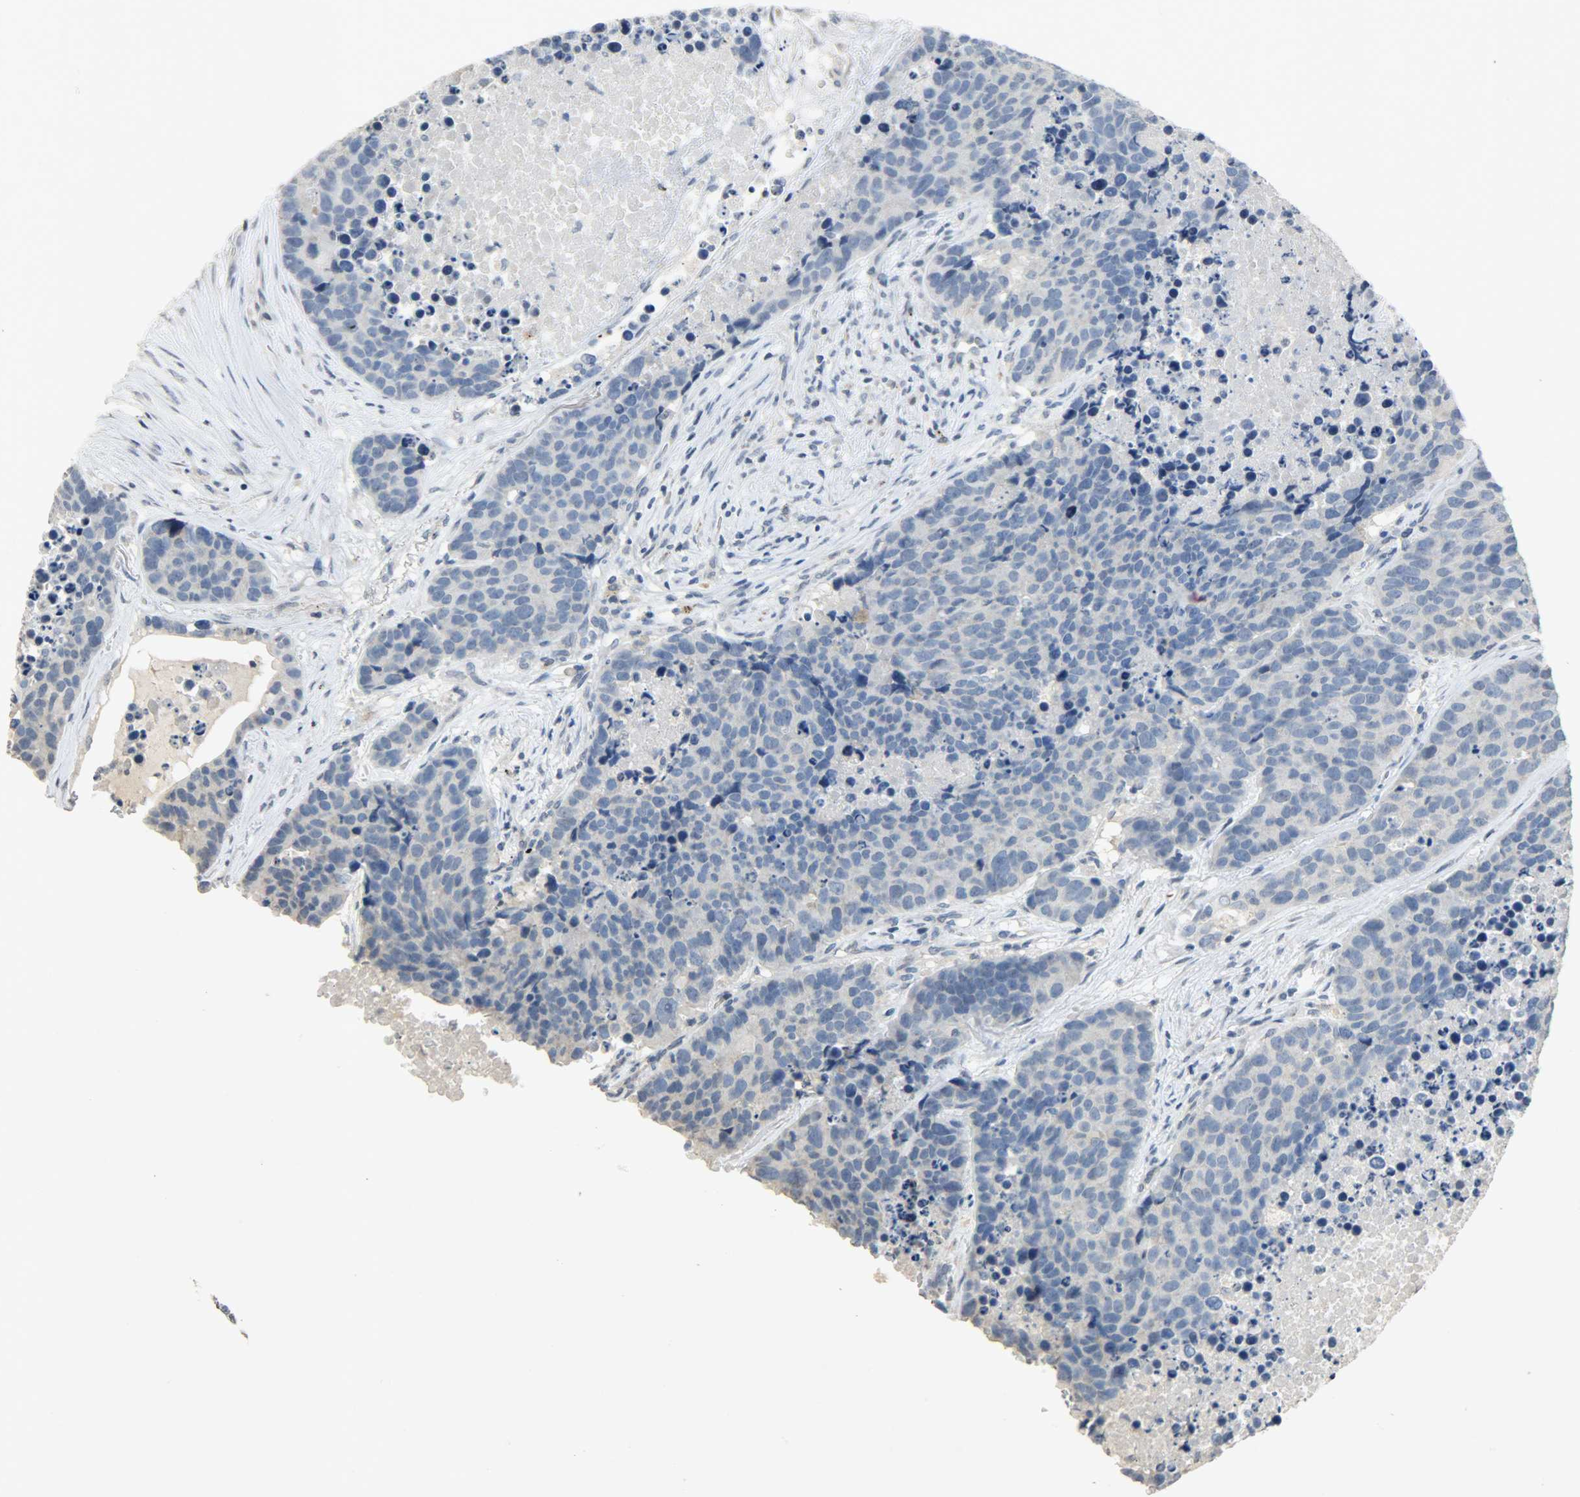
{"staining": {"intensity": "negative", "quantity": "none", "location": "none"}, "tissue": "carcinoid", "cell_type": "Tumor cells", "image_type": "cancer", "snomed": [{"axis": "morphology", "description": "Carcinoid, malignant, NOS"}, {"axis": "topography", "description": "Lung"}], "caption": "DAB (3,3'-diaminobenzidine) immunohistochemical staining of human carcinoid (malignant) shows no significant positivity in tumor cells.", "gene": "DNAJB6", "patient": {"sex": "male", "age": 60}}